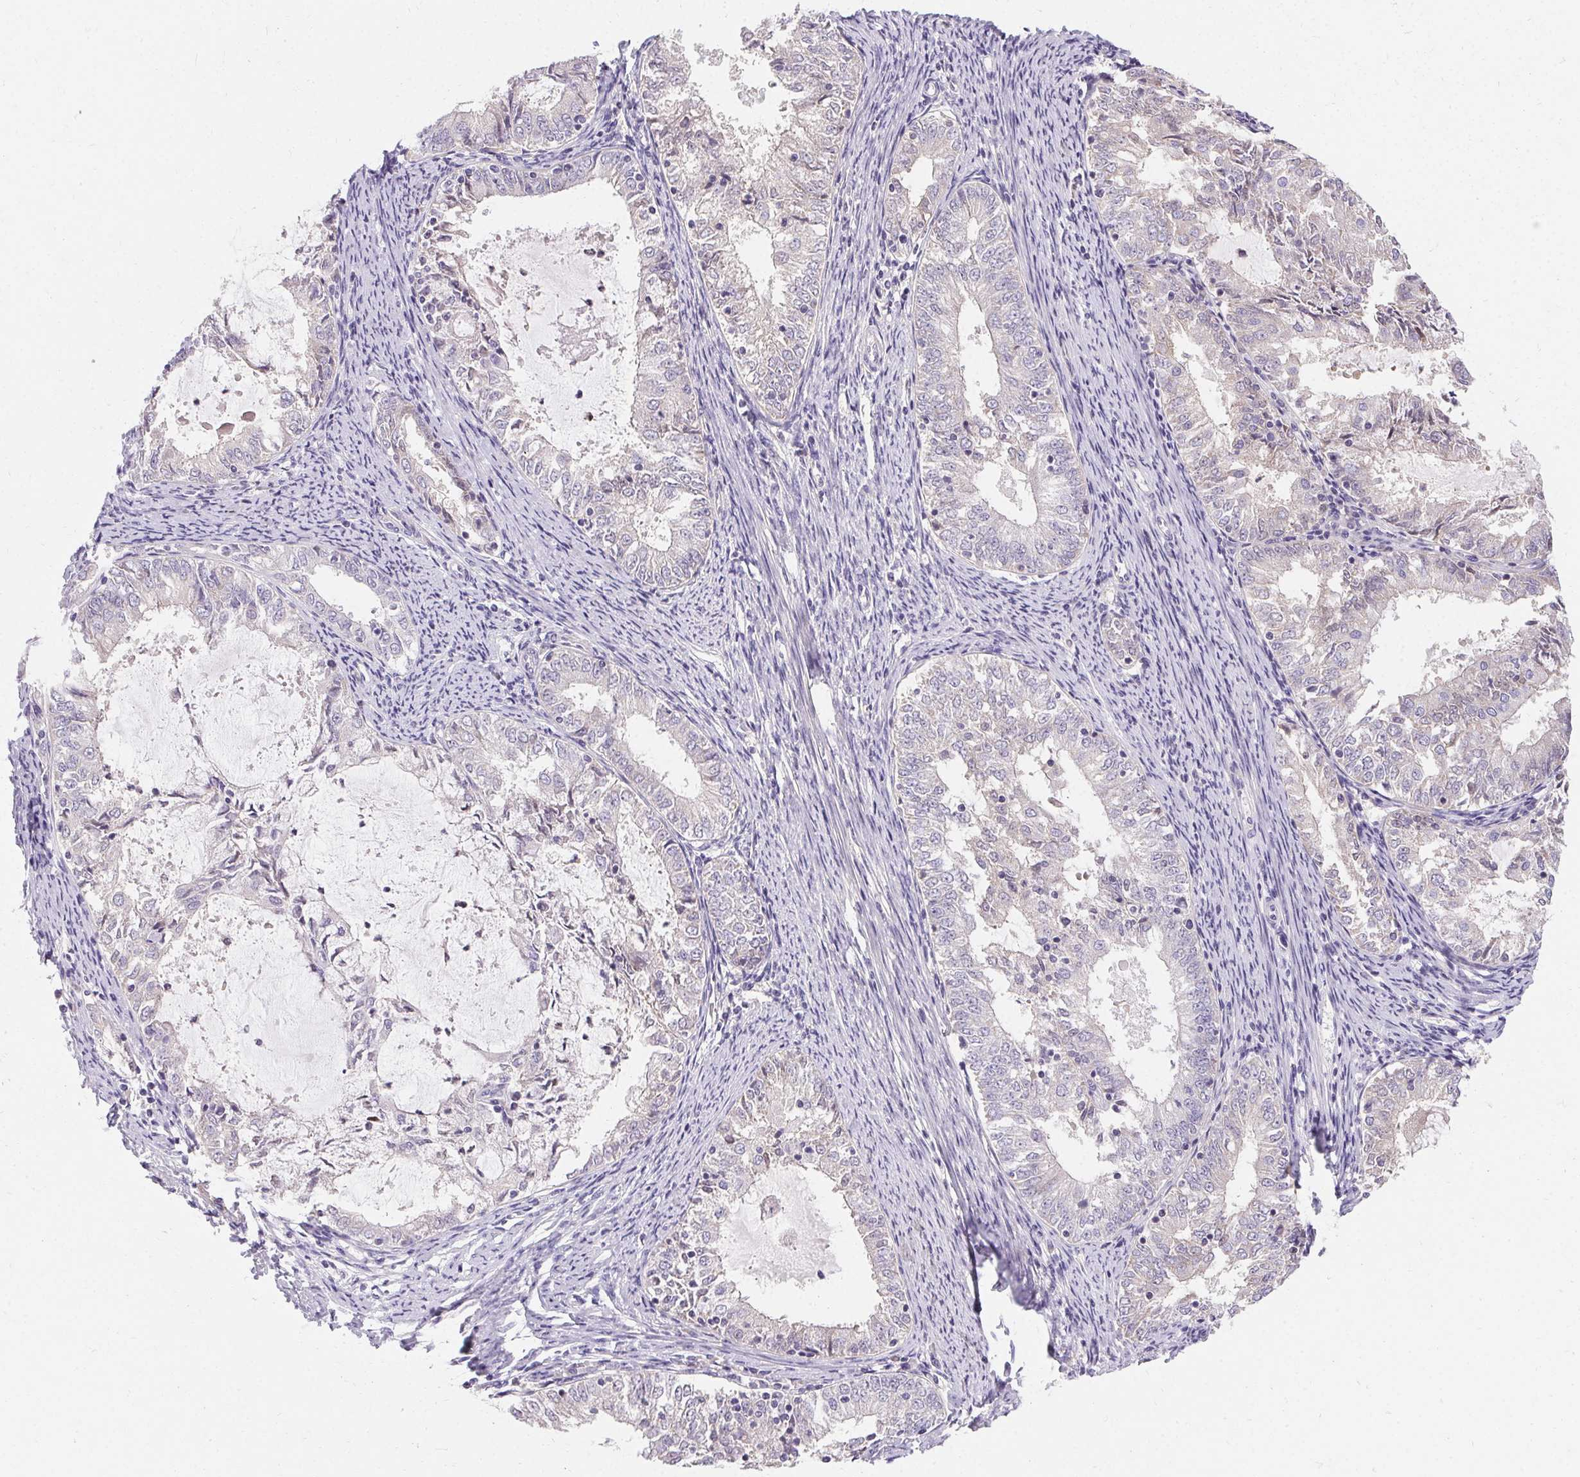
{"staining": {"intensity": "negative", "quantity": "none", "location": "none"}, "tissue": "endometrial cancer", "cell_type": "Tumor cells", "image_type": "cancer", "snomed": [{"axis": "morphology", "description": "Adenocarcinoma, NOS"}, {"axis": "topography", "description": "Endometrium"}], "caption": "IHC of human endometrial cancer (adenocarcinoma) demonstrates no expression in tumor cells.", "gene": "TRIP13", "patient": {"sex": "female", "age": 57}}